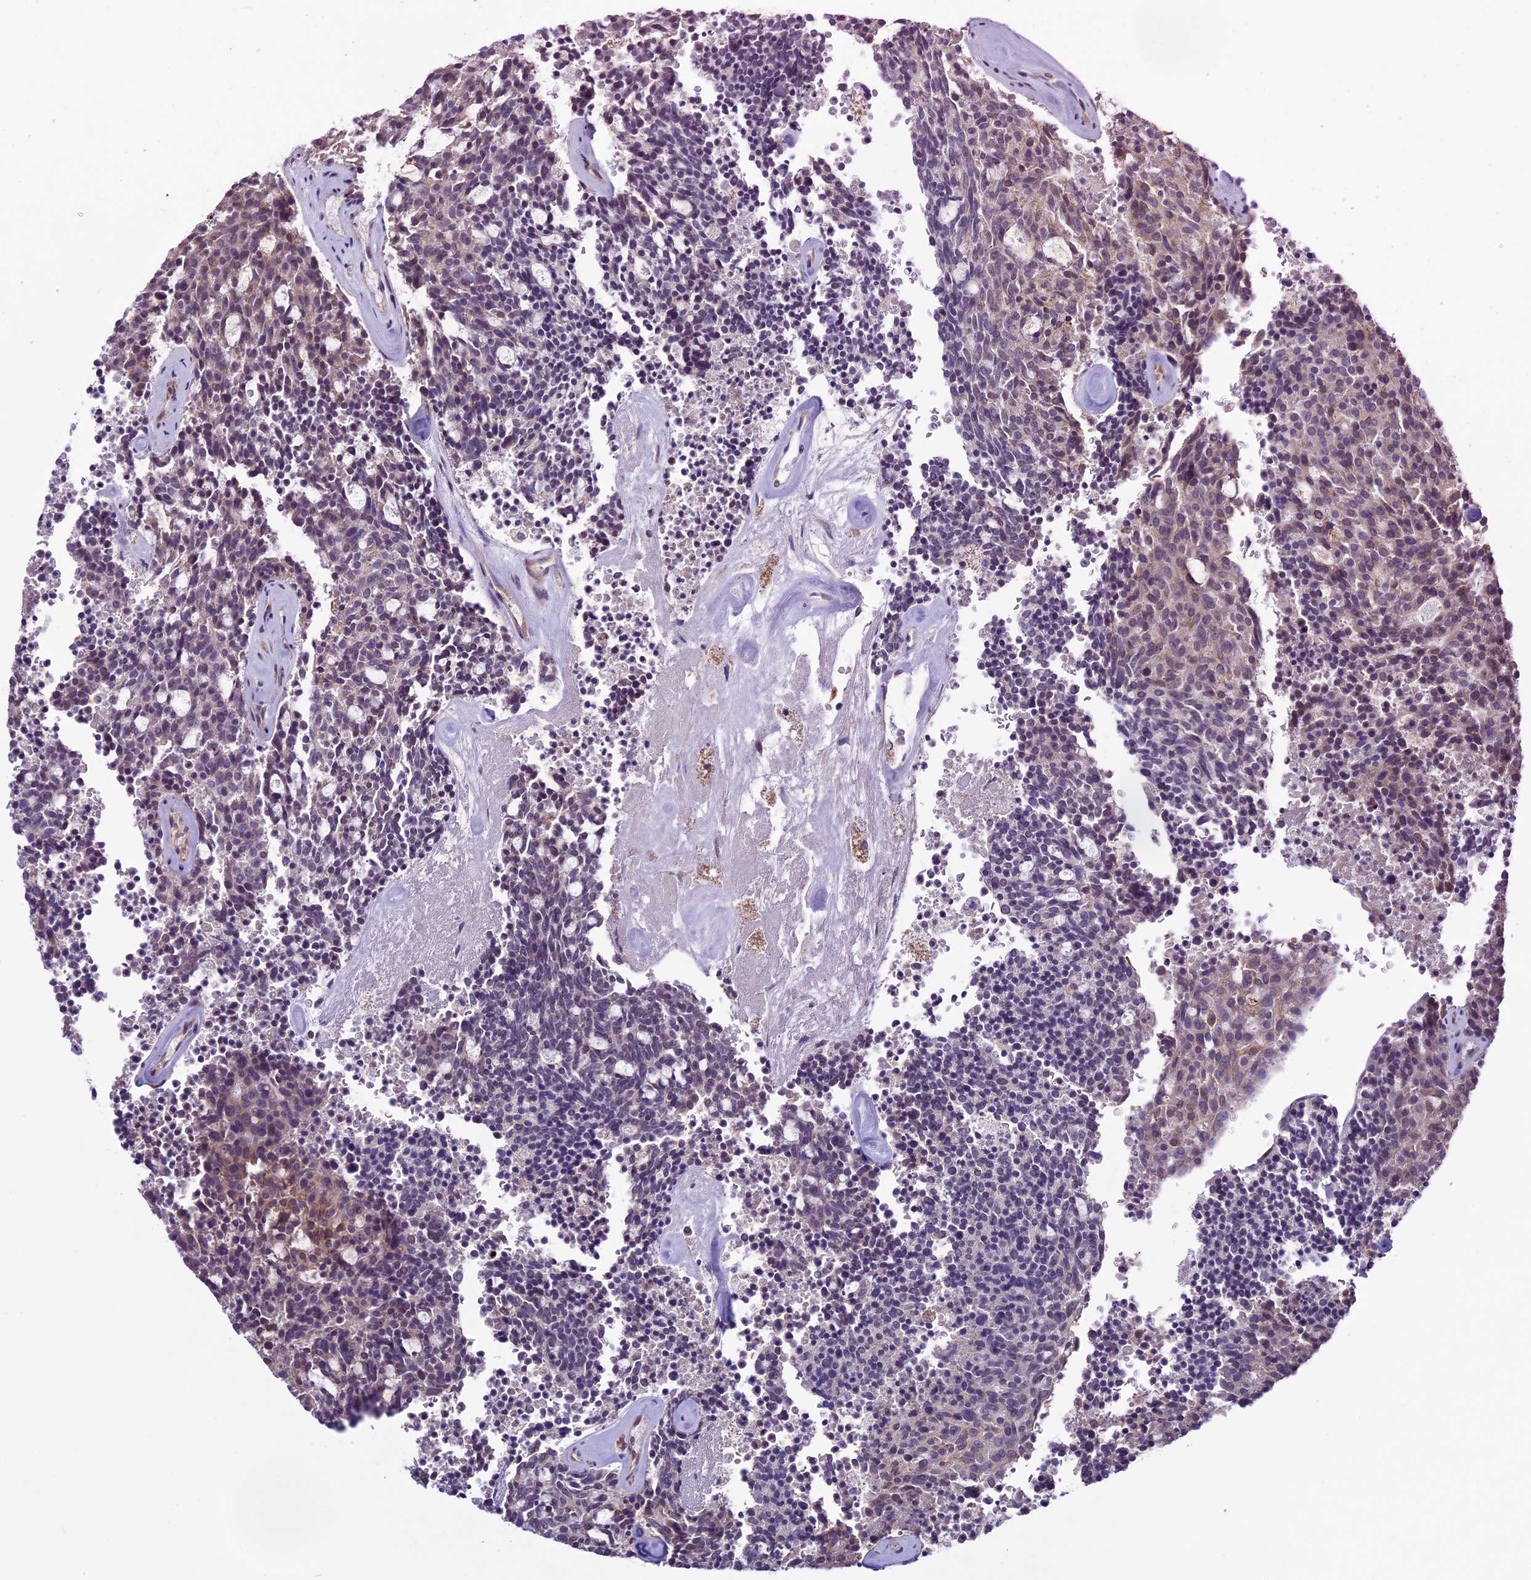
{"staining": {"intensity": "moderate", "quantity": "25%-75%", "location": "cytoplasmic/membranous"}, "tissue": "carcinoid", "cell_type": "Tumor cells", "image_type": "cancer", "snomed": [{"axis": "morphology", "description": "Carcinoid, malignant, NOS"}, {"axis": "topography", "description": "Pancreas"}], "caption": "Immunohistochemical staining of human carcinoid reveals medium levels of moderate cytoplasmic/membranous expression in about 25%-75% of tumor cells.", "gene": "C3orf70", "patient": {"sex": "female", "age": 54}}